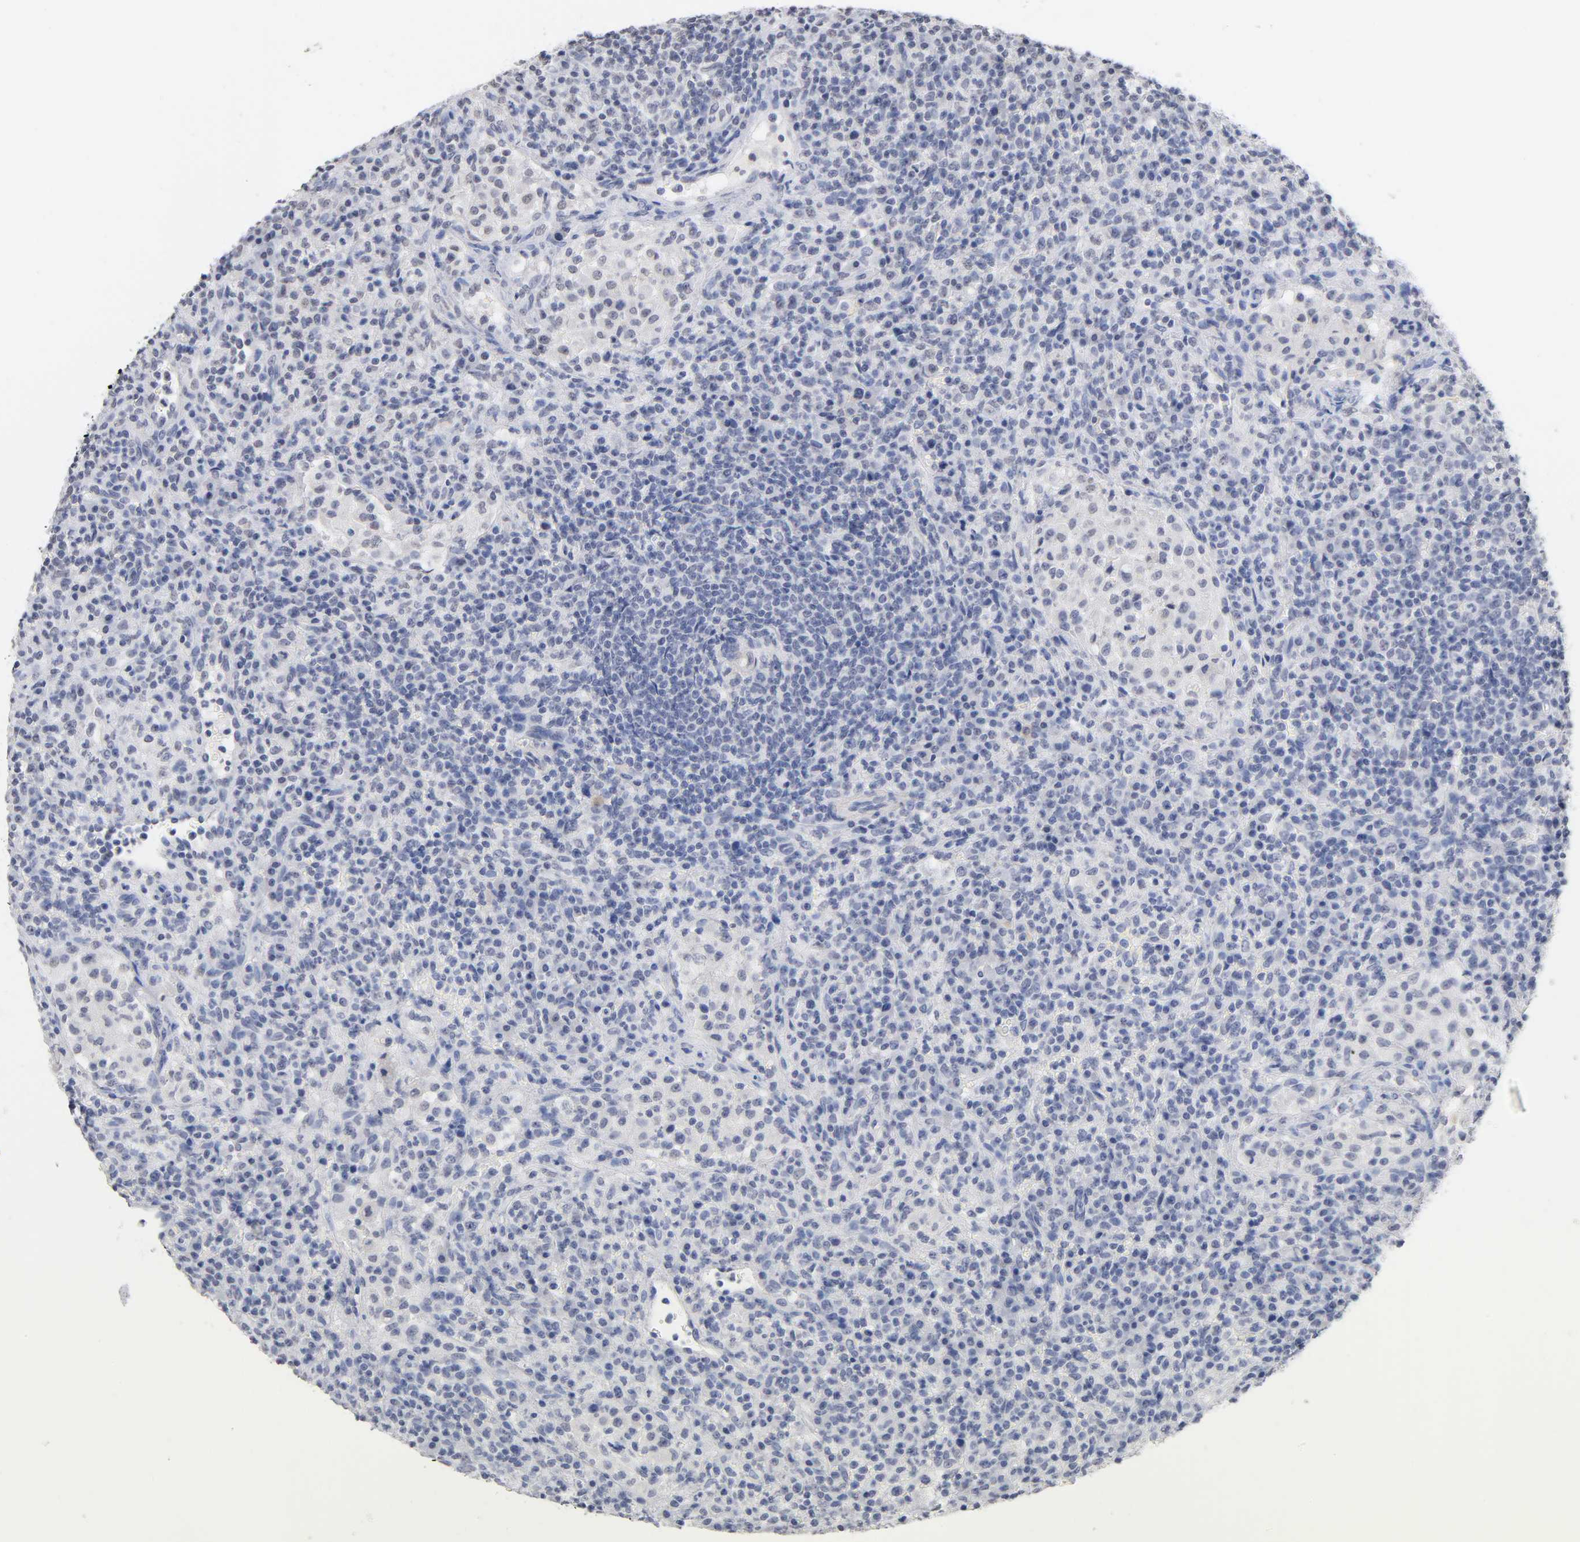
{"staining": {"intensity": "negative", "quantity": "none", "location": "none"}, "tissue": "lymphoma", "cell_type": "Tumor cells", "image_type": "cancer", "snomed": [{"axis": "morphology", "description": "Hodgkin's disease, NOS"}, {"axis": "topography", "description": "Lymph node"}], "caption": "Tumor cells are negative for protein expression in human Hodgkin's disease. (Stains: DAB immunohistochemistry with hematoxylin counter stain, Microscopy: brightfield microscopy at high magnification).", "gene": "CRABP2", "patient": {"sex": "male", "age": 65}}